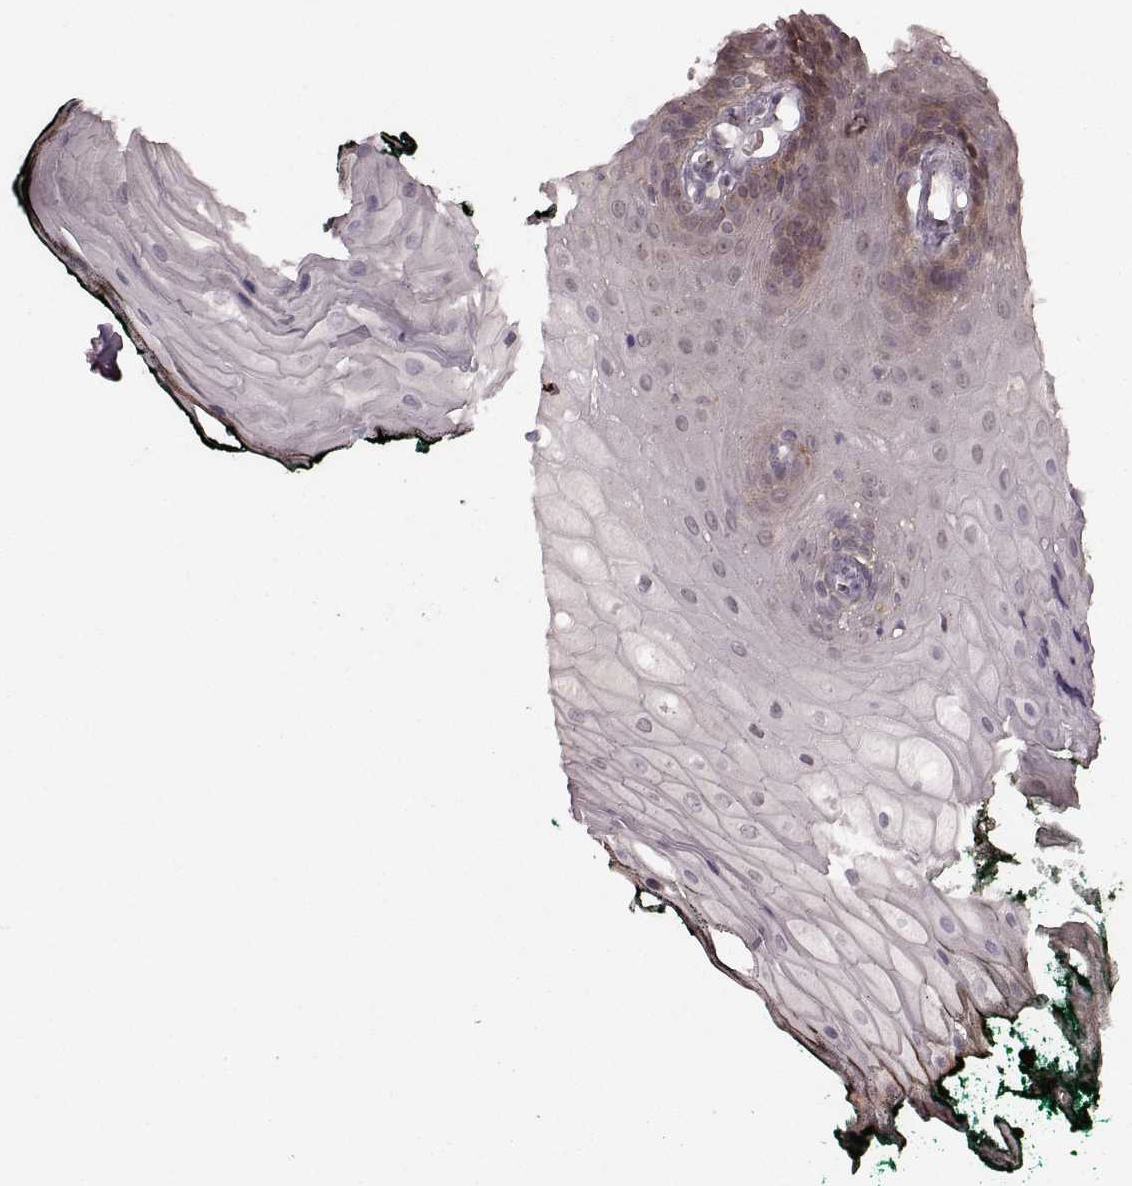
{"staining": {"intensity": "weak", "quantity": "25%-75%", "location": "cytoplasmic/membranous,nuclear"}, "tissue": "oral mucosa", "cell_type": "Squamous epithelial cells", "image_type": "normal", "snomed": [{"axis": "morphology", "description": "Normal tissue, NOS"}, {"axis": "topography", "description": "Oral tissue"}, {"axis": "topography", "description": "Head-Neck"}], "caption": "High-power microscopy captured an immunohistochemistry (IHC) photomicrograph of benign oral mucosa, revealing weak cytoplasmic/membranous,nuclear positivity in about 25%-75% of squamous epithelial cells. The protein is shown in brown color, while the nuclei are stained blue.", "gene": "GSS", "patient": {"sex": "female", "age": 68}}